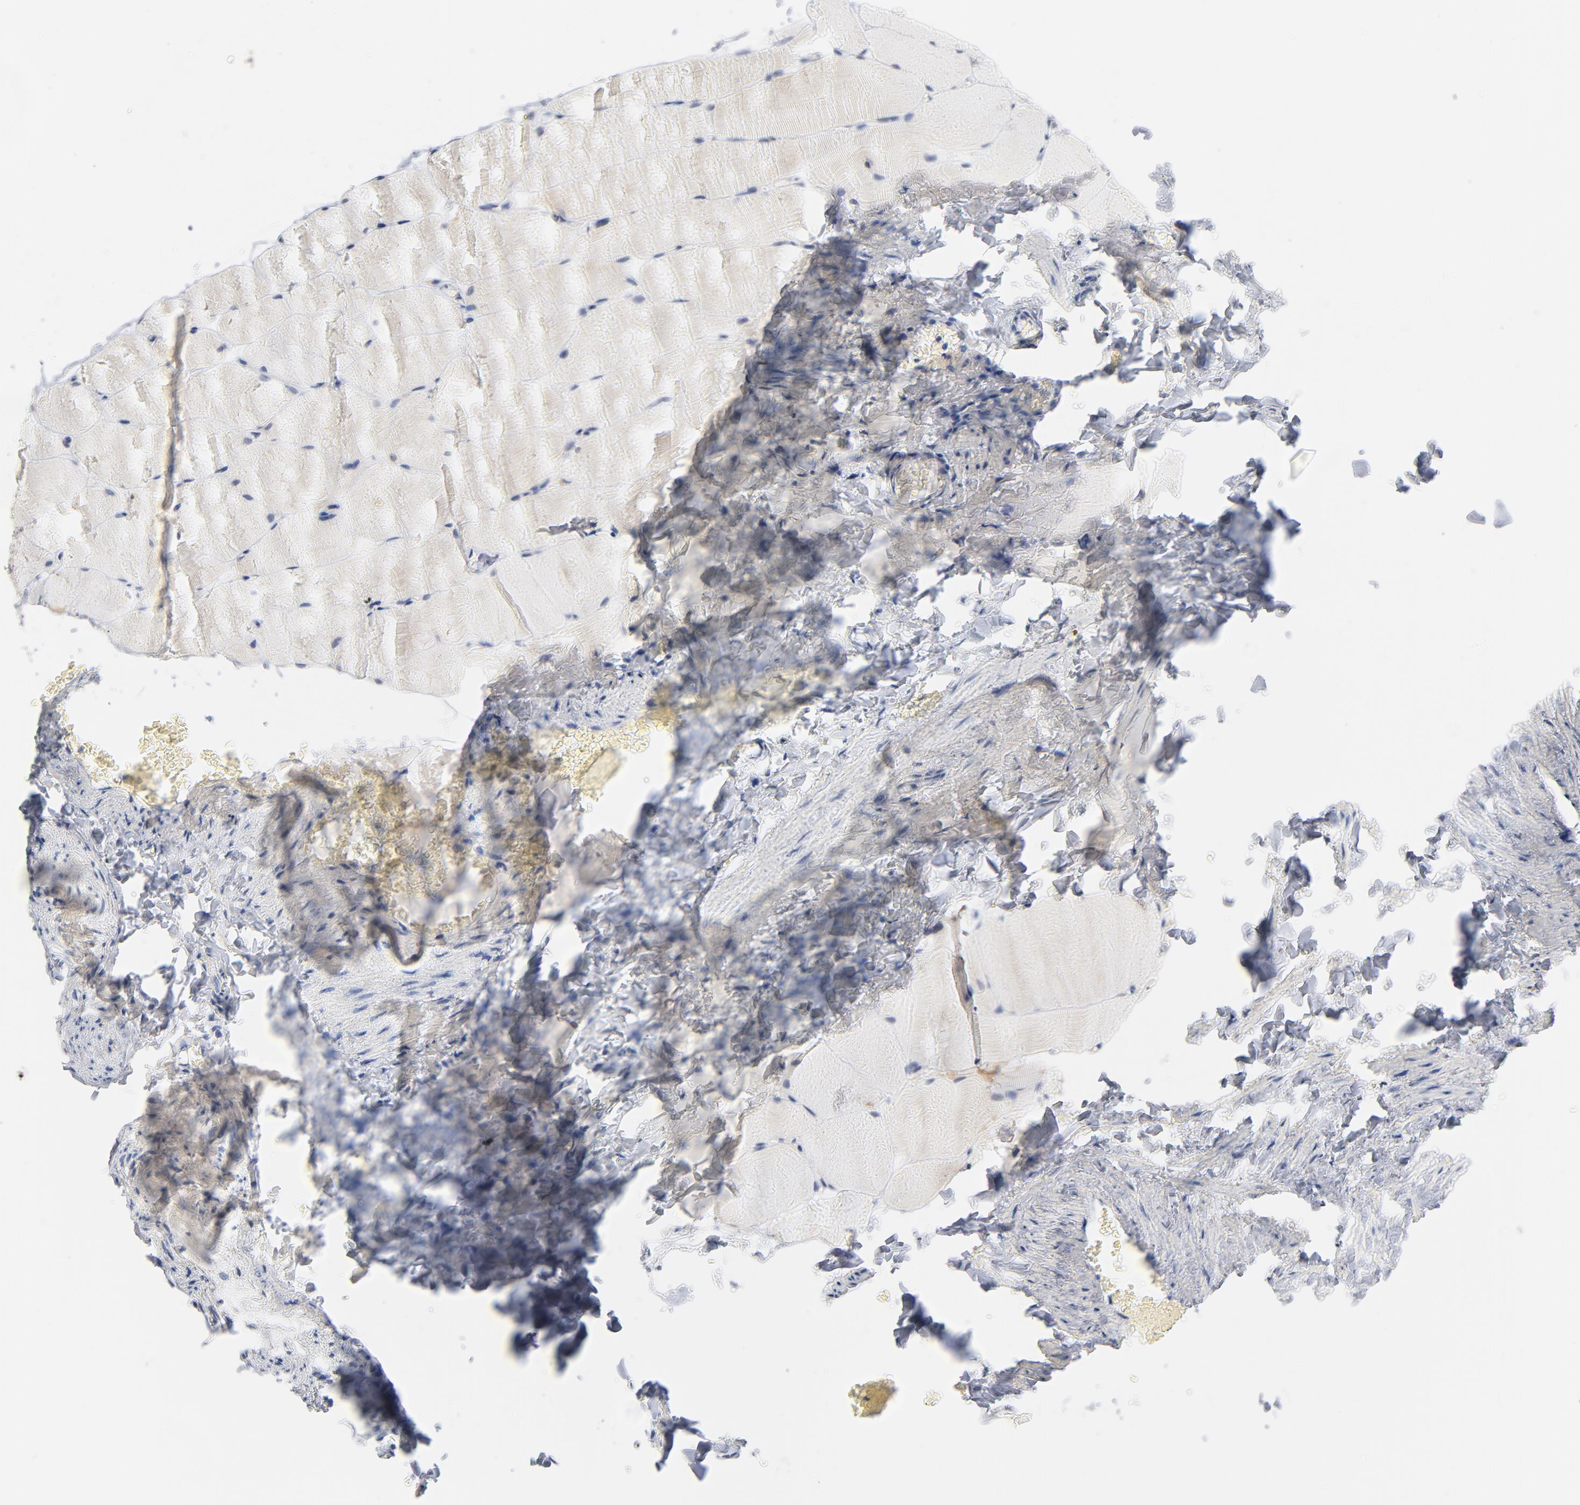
{"staining": {"intensity": "negative", "quantity": "none", "location": "none"}, "tissue": "skeletal muscle", "cell_type": "Myocytes", "image_type": "normal", "snomed": [{"axis": "morphology", "description": "Normal tissue, NOS"}, {"axis": "topography", "description": "Skeletal muscle"}, {"axis": "topography", "description": "Parathyroid gland"}], "caption": "This is an IHC photomicrograph of benign human skeletal muscle. There is no expression in myocytes.", "gene": "UBL4A", "patient": {"sex": "female", "age": 37}}